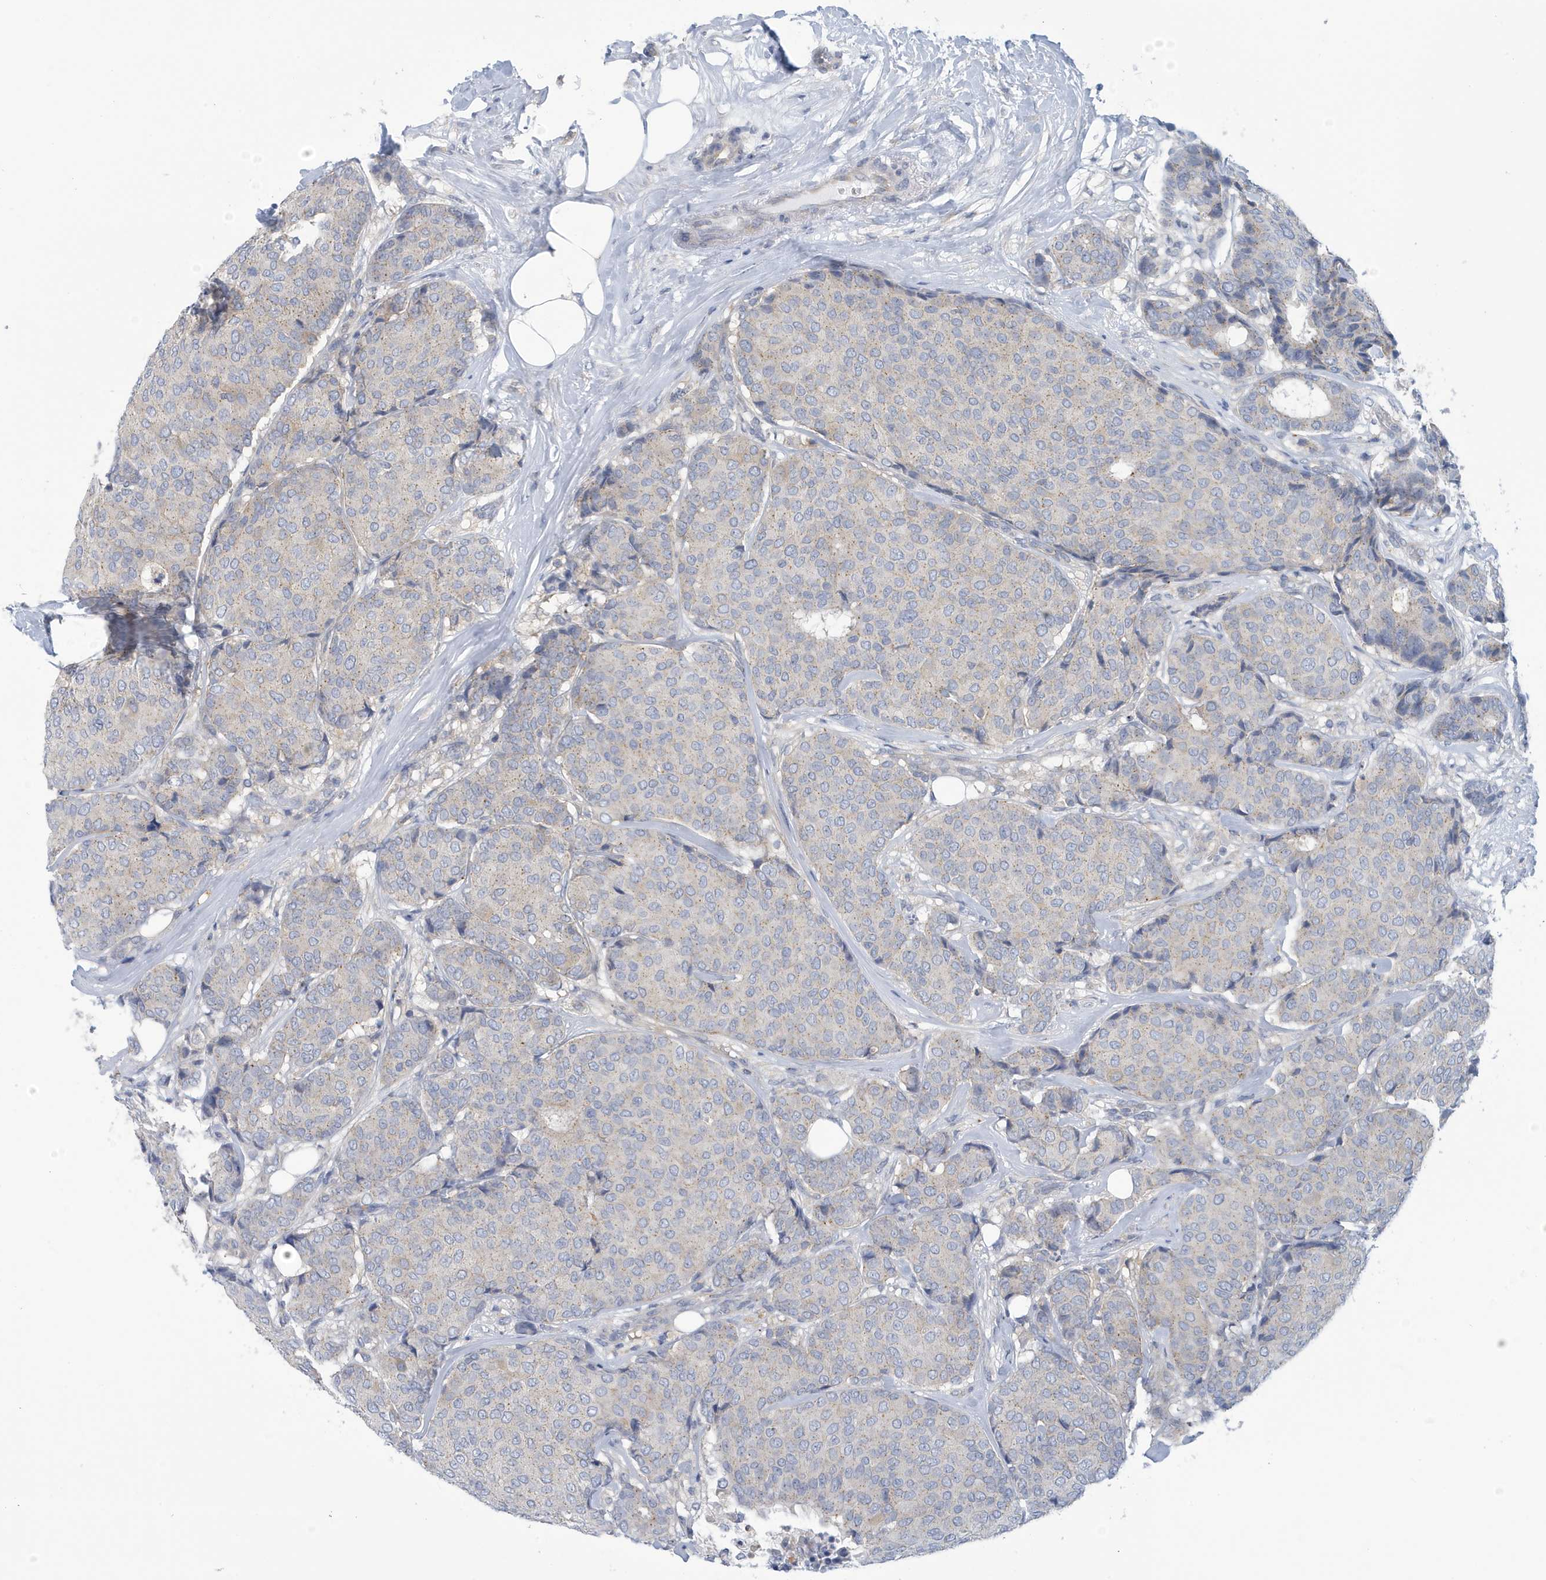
{"staining": {"intensity": "weak", "quantity": "<25%", "location": "cytoplasmic/membranous"}, "tissue": "breast cancer", "cell_type": "Tumor cells", "image_type": "cancer", "snomed": [{"axis": "morphology", "description": "Duct carcinoma"}, {"axis": "topography", "description": "Breast"}], "caption": "DAB (3,3'-diaminobenzidine) immunohistochemical staining of human breast cancer (intraductal carcinoma) displays no significant staining in tumor cells.", "gene": "VTA1", "patient": {"sex": "female", "age": 75}}